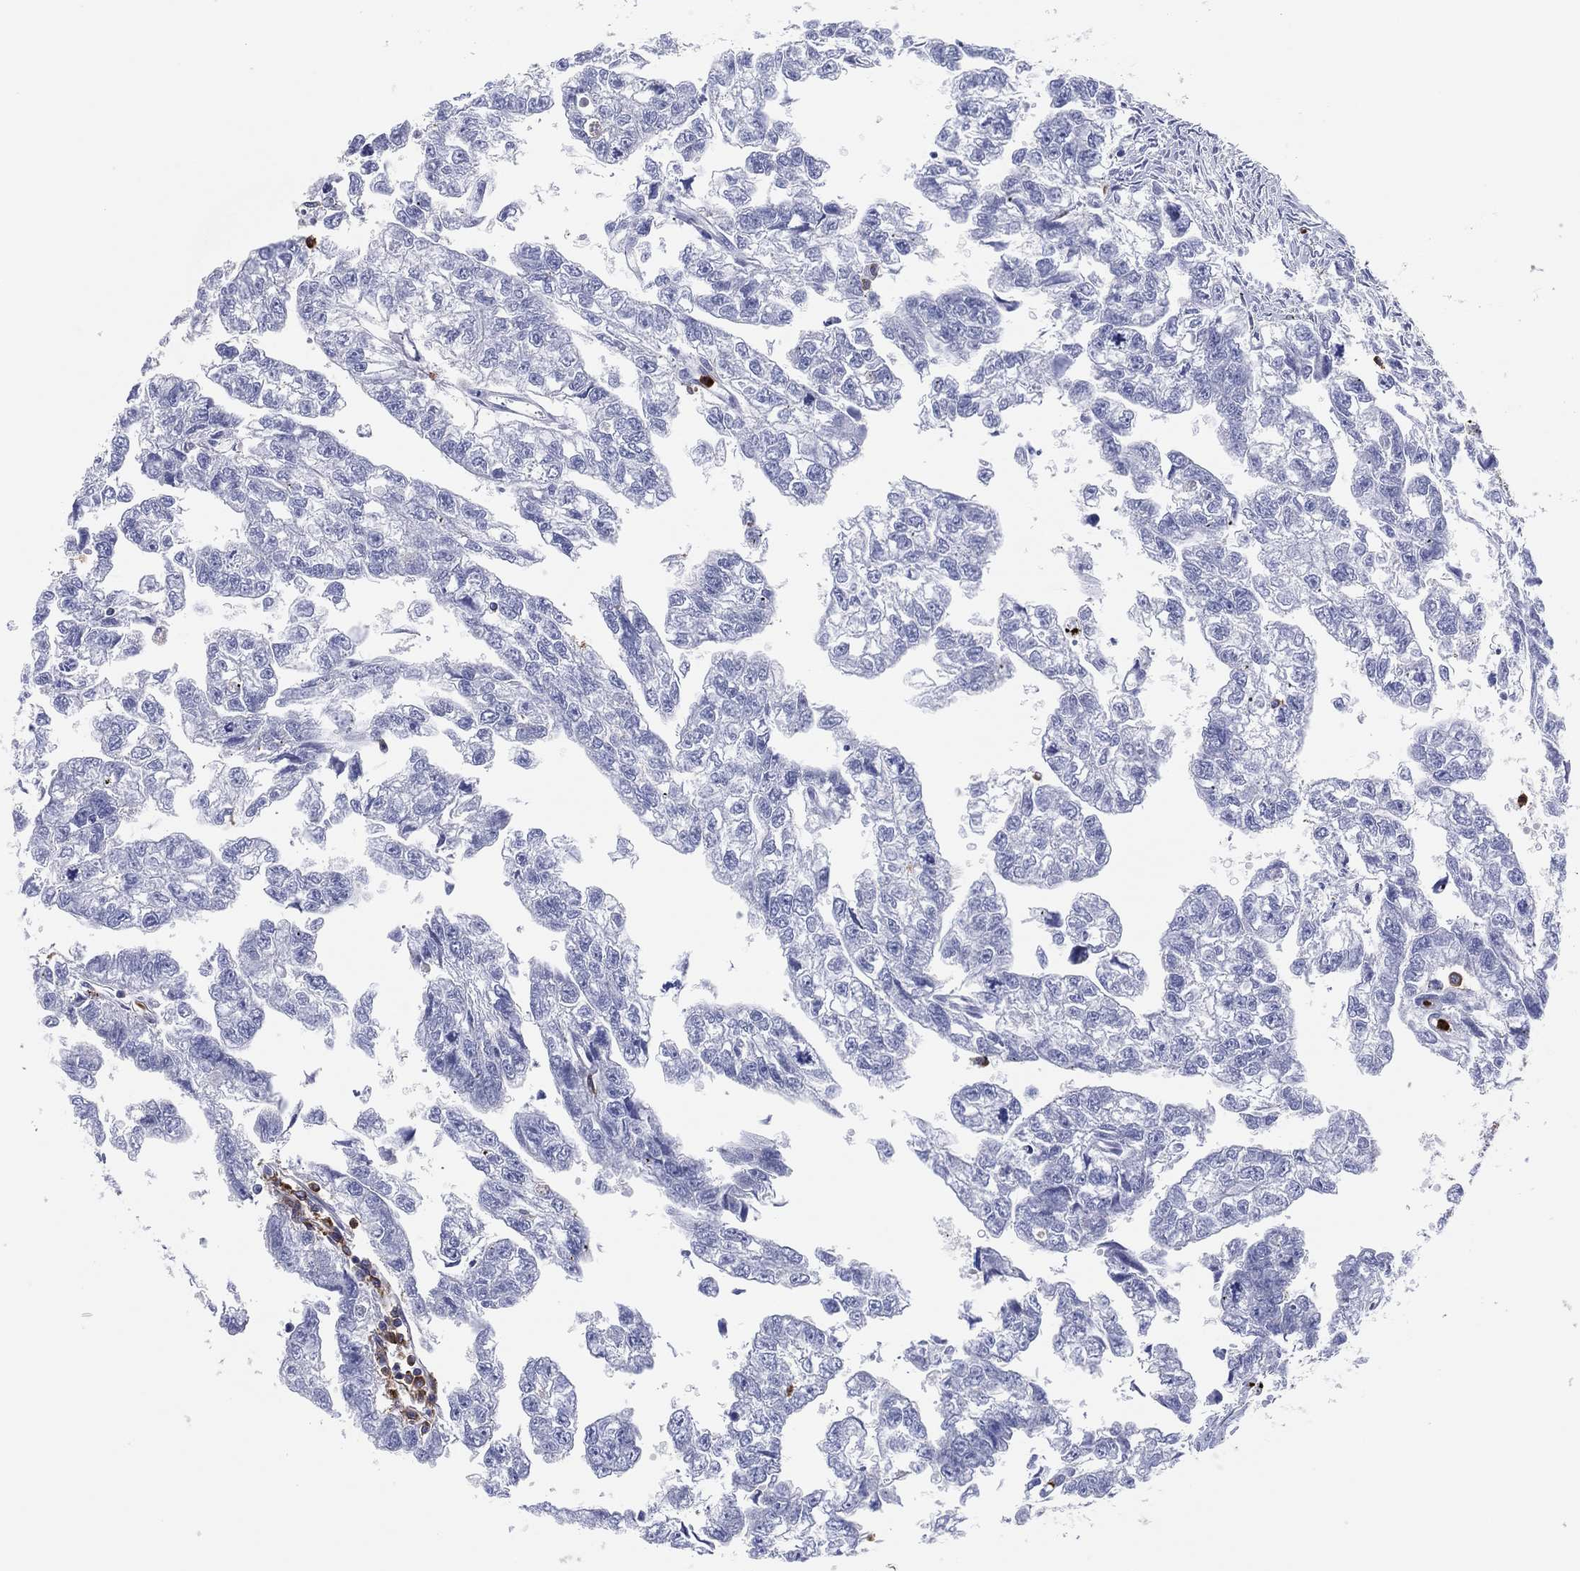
{"staining": {"intensity": "negative", "quantity": "none", "location": "none"}, "tissue": "testis cancer", "cell_type": "Tumor cells", "image_type": "cancer", "snomed": [{"axis": "morphology", "description": "Carcinoma, Embryonal, NOS"}, {"axis": "morphology", "description": "Teratoma, malignant, NOS"}, {"axis": "topography", "description": "Testis"}], "caption": "Immunohistochemical staining of embryonal carcinoma (testis) exhibits no significant positivity in tumor cells. Nuclei are stained in blue.", "gene": "PLAC8", "patient": {"sex": "male", "age": 44}}